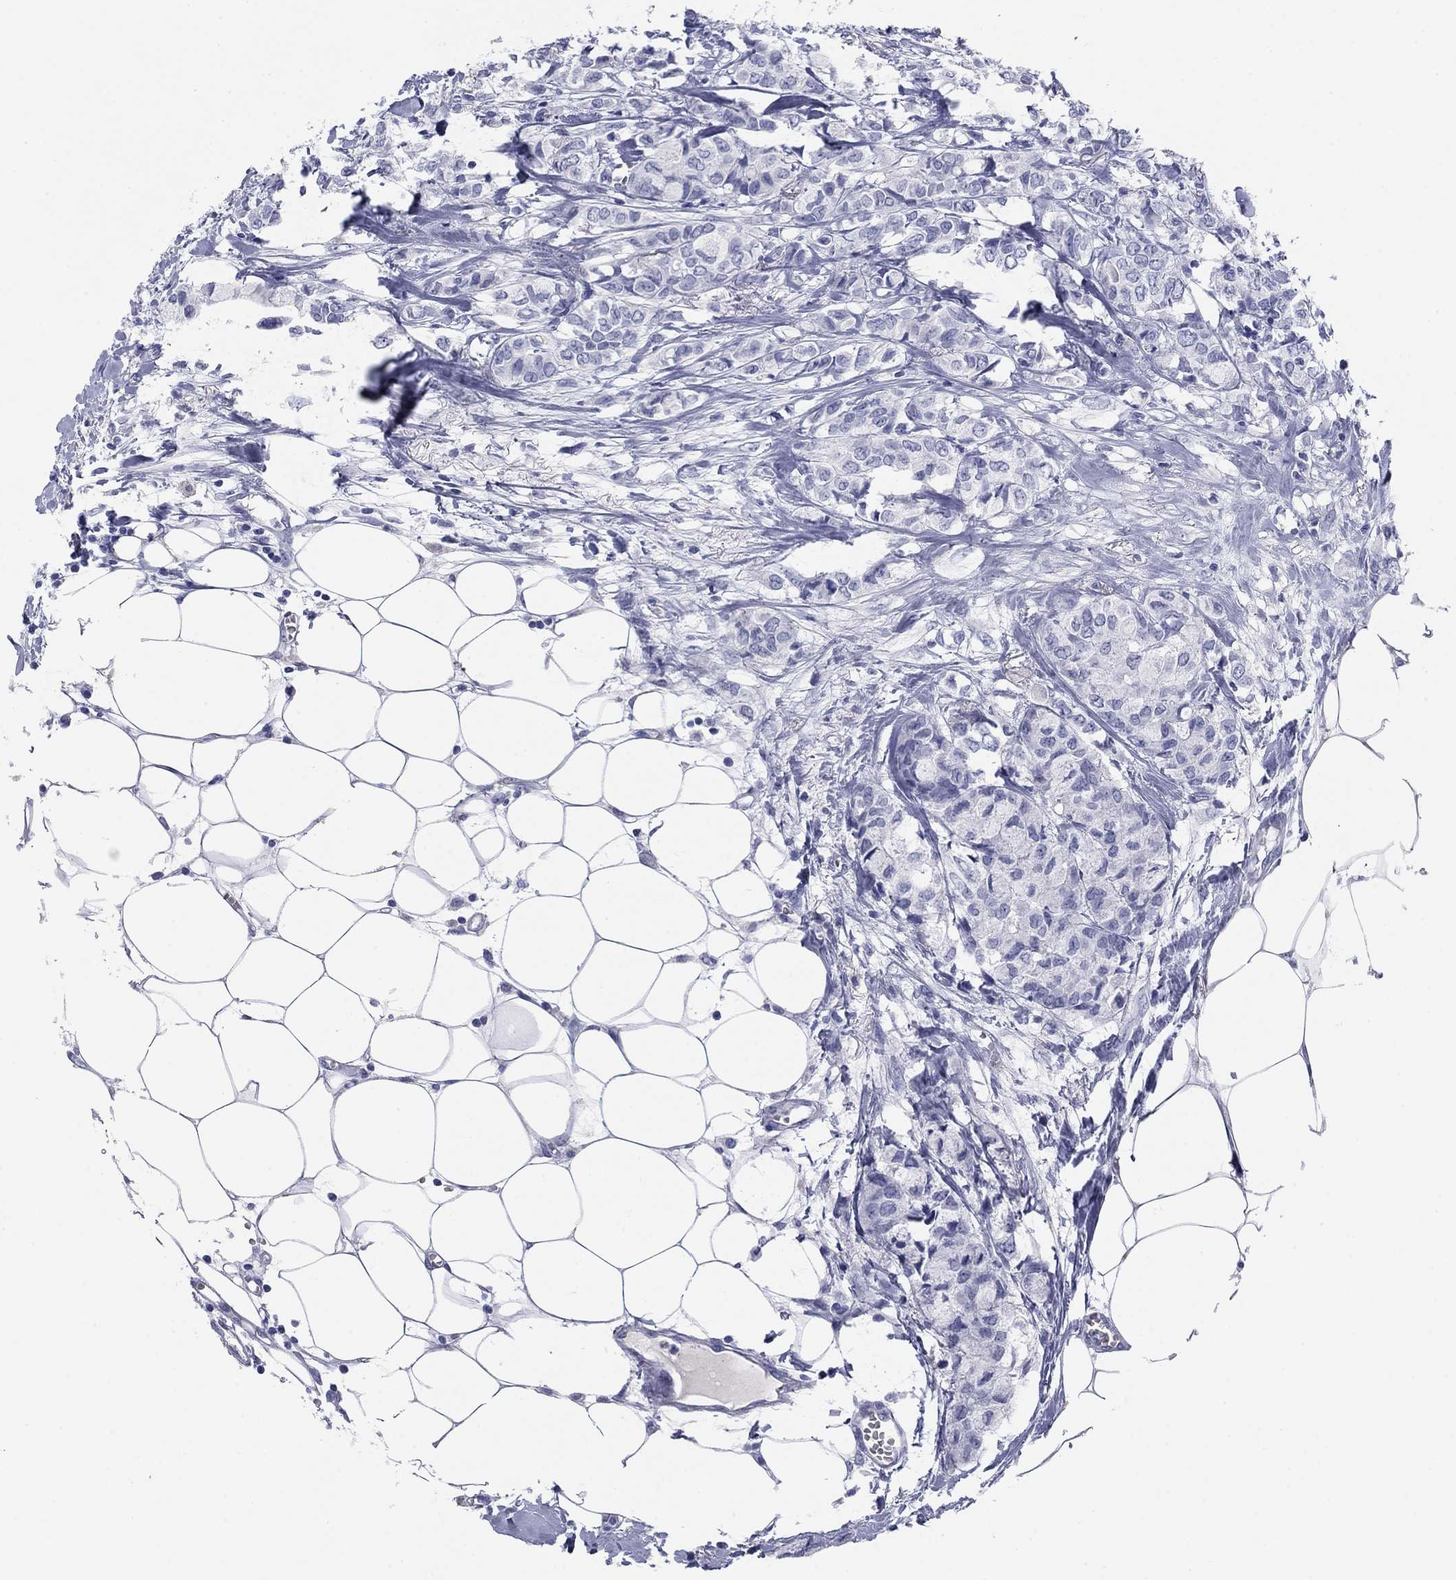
{"staining": {"intensity": "negative", "quantity": "none", "location": "none"}, "tissue": "breast cancer", "cell_type": "Tumor cells", "image_type": "cancer", "snomed": [{"axis": "morphology", "description": "Duct carcinoma"}, {"axis": "topography", "description": "Breast"}], "caption": "There is no significant expression in tumor cells of breast invasive ductal carcinoma.", "gene": "KCNH1", "patient": {"sex": "female", "age": 85}}